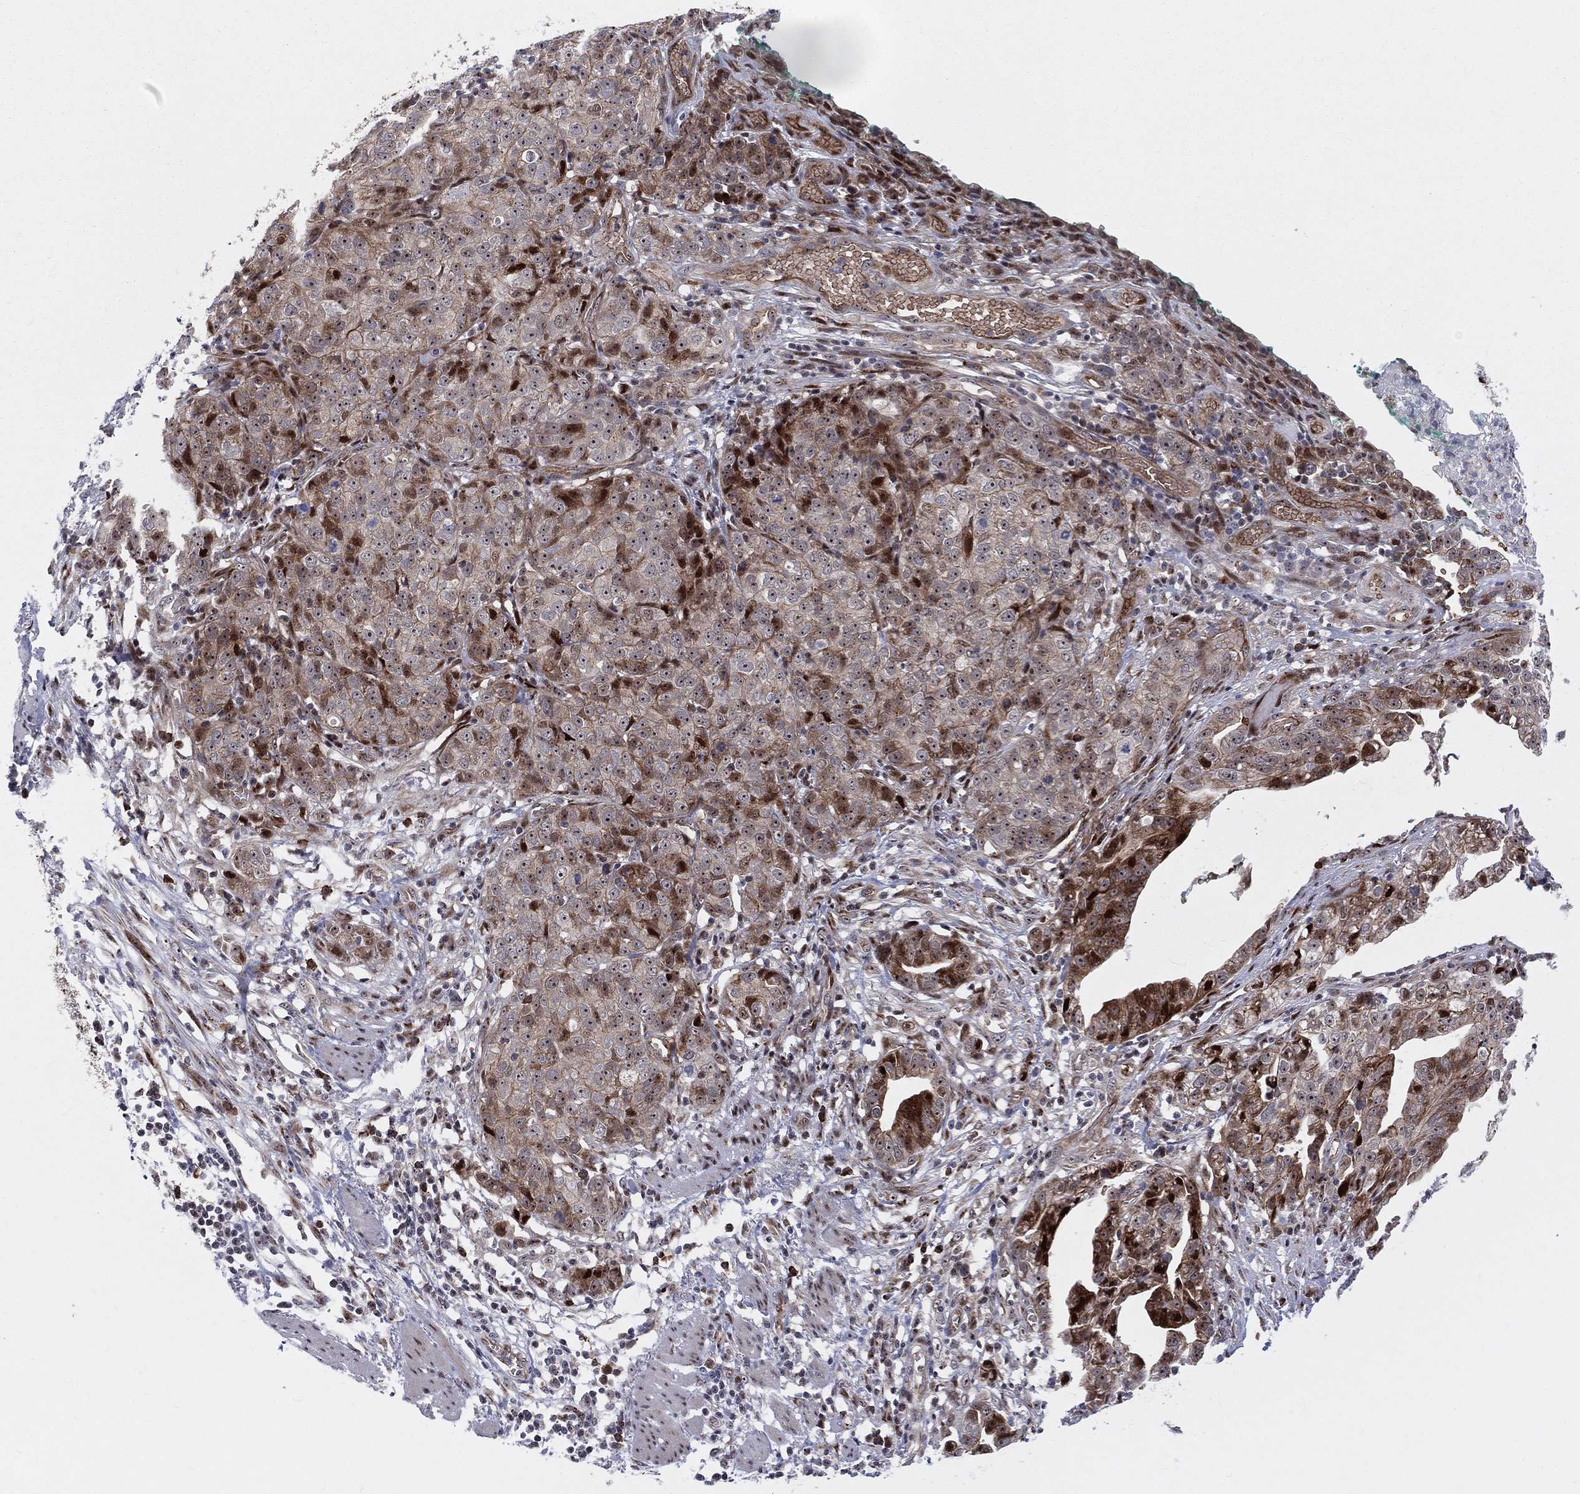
{"staining": {"intensity": "strong", "quantity": "25%-75%", "location": "cytoplasmic/membranous,nuclear"}, "tissue": "stomach cancer", "cell_type": "Tumor cells", "image_type": "cancer", "snomed": [{"axis": "morphology", "description": "Adenocarcinoma, NOS"}, {"axis": "topography", "description": "Stomach, upper"}], "caption": "Strong cytoplasmic/membranous and nuclear positivity for a protein is identified in approximately 25%-75% of tumor cells of stomach adenocarcinoma using IHC.", "gene": "VHL", "patient": {"sex": "female", "age": 67}}